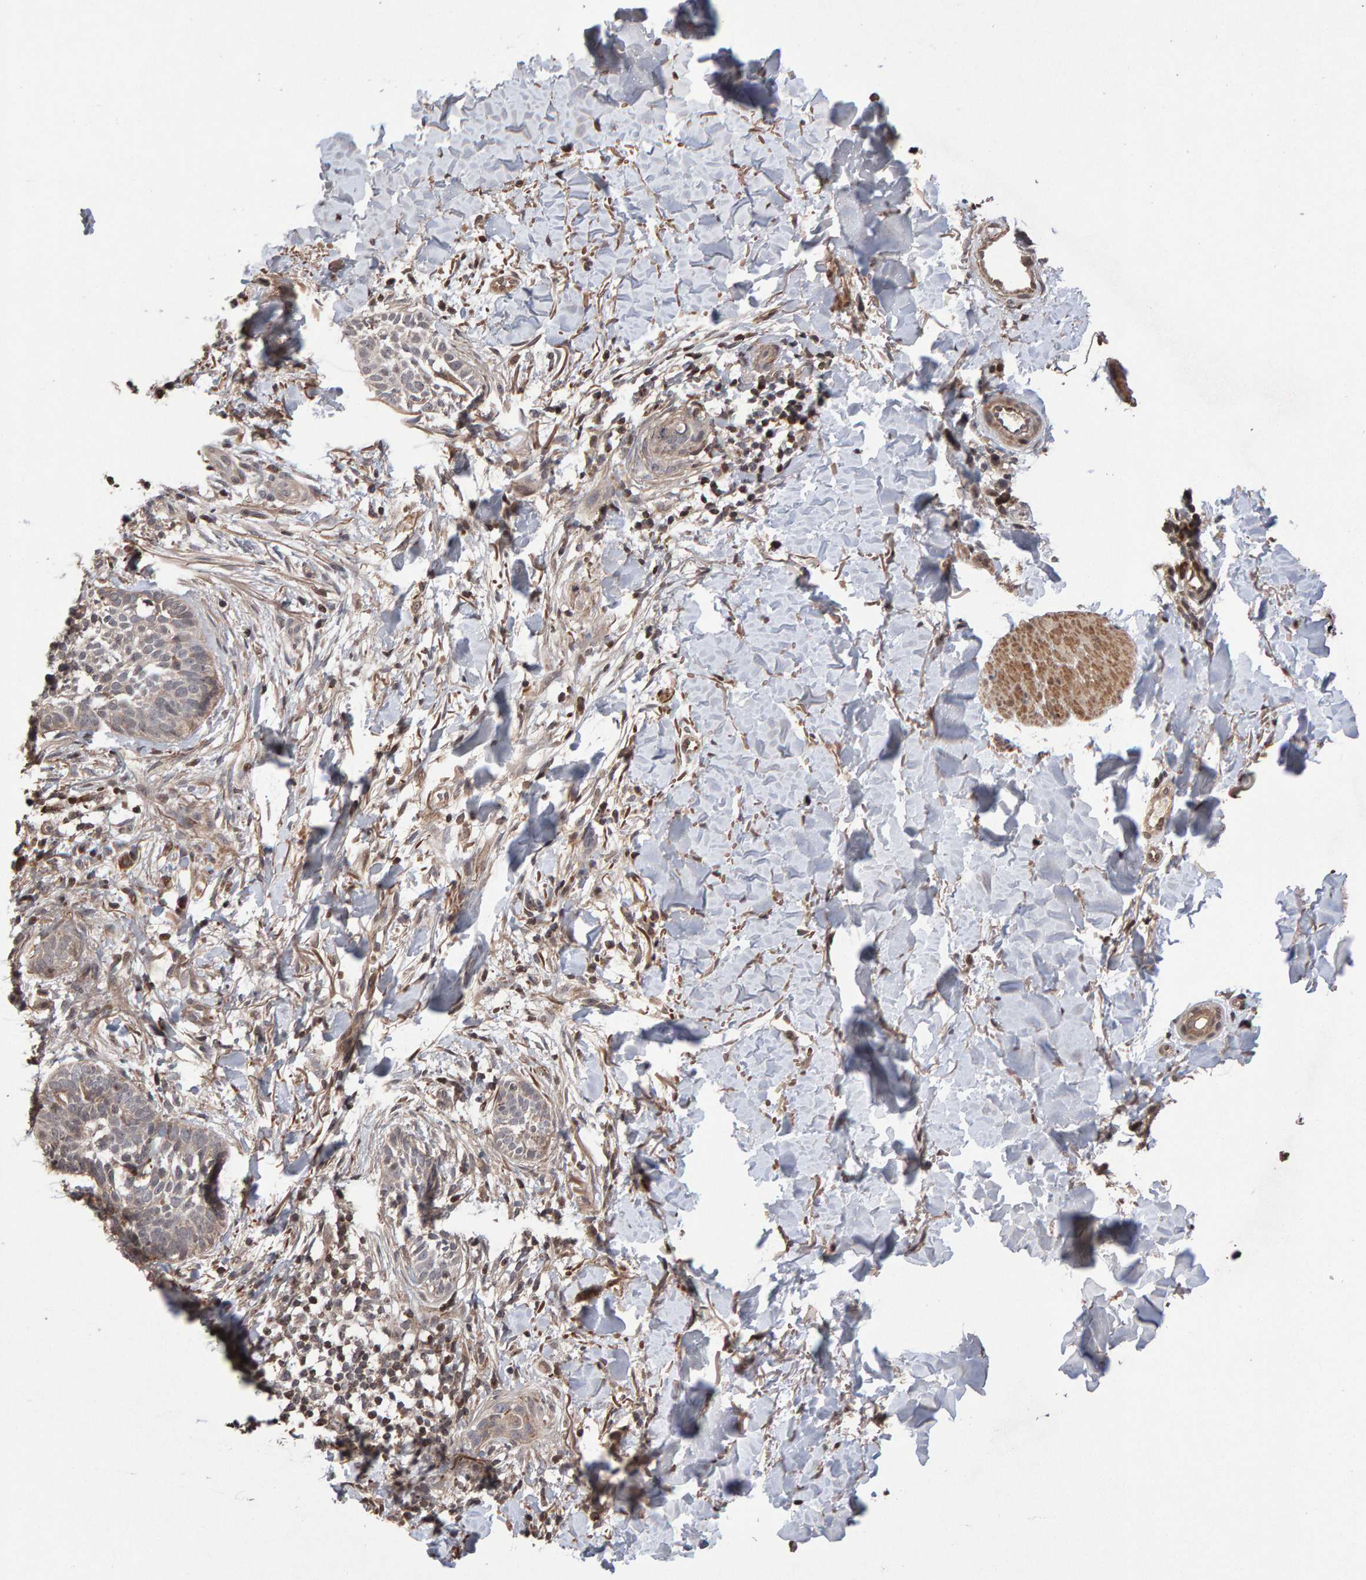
{"staining": {"intensity": "weak", "quantity": "25%-75%", "location": "cytoplasmic/membranous"}, "tissue": "skin cancer", "cell_type": "Tumor cells", "image_type": "cancer", "snomed": [{"axis": "morphology", "description": "Normal tissue, NOS"}, {"axis": "morphology", "description": "Basal cell carcinoma"}, {"axis": "topography", "description": "Skin"}], "caption": "The histopathology image displays immunohistochemical staining of skin basal cell carcinoma. There is weak cytoplasmic/membranous expression is seen in approximately 25%-75% of tumor cells.", "gene": "PECR", "patient": {"sex": "male", "age": 67}}